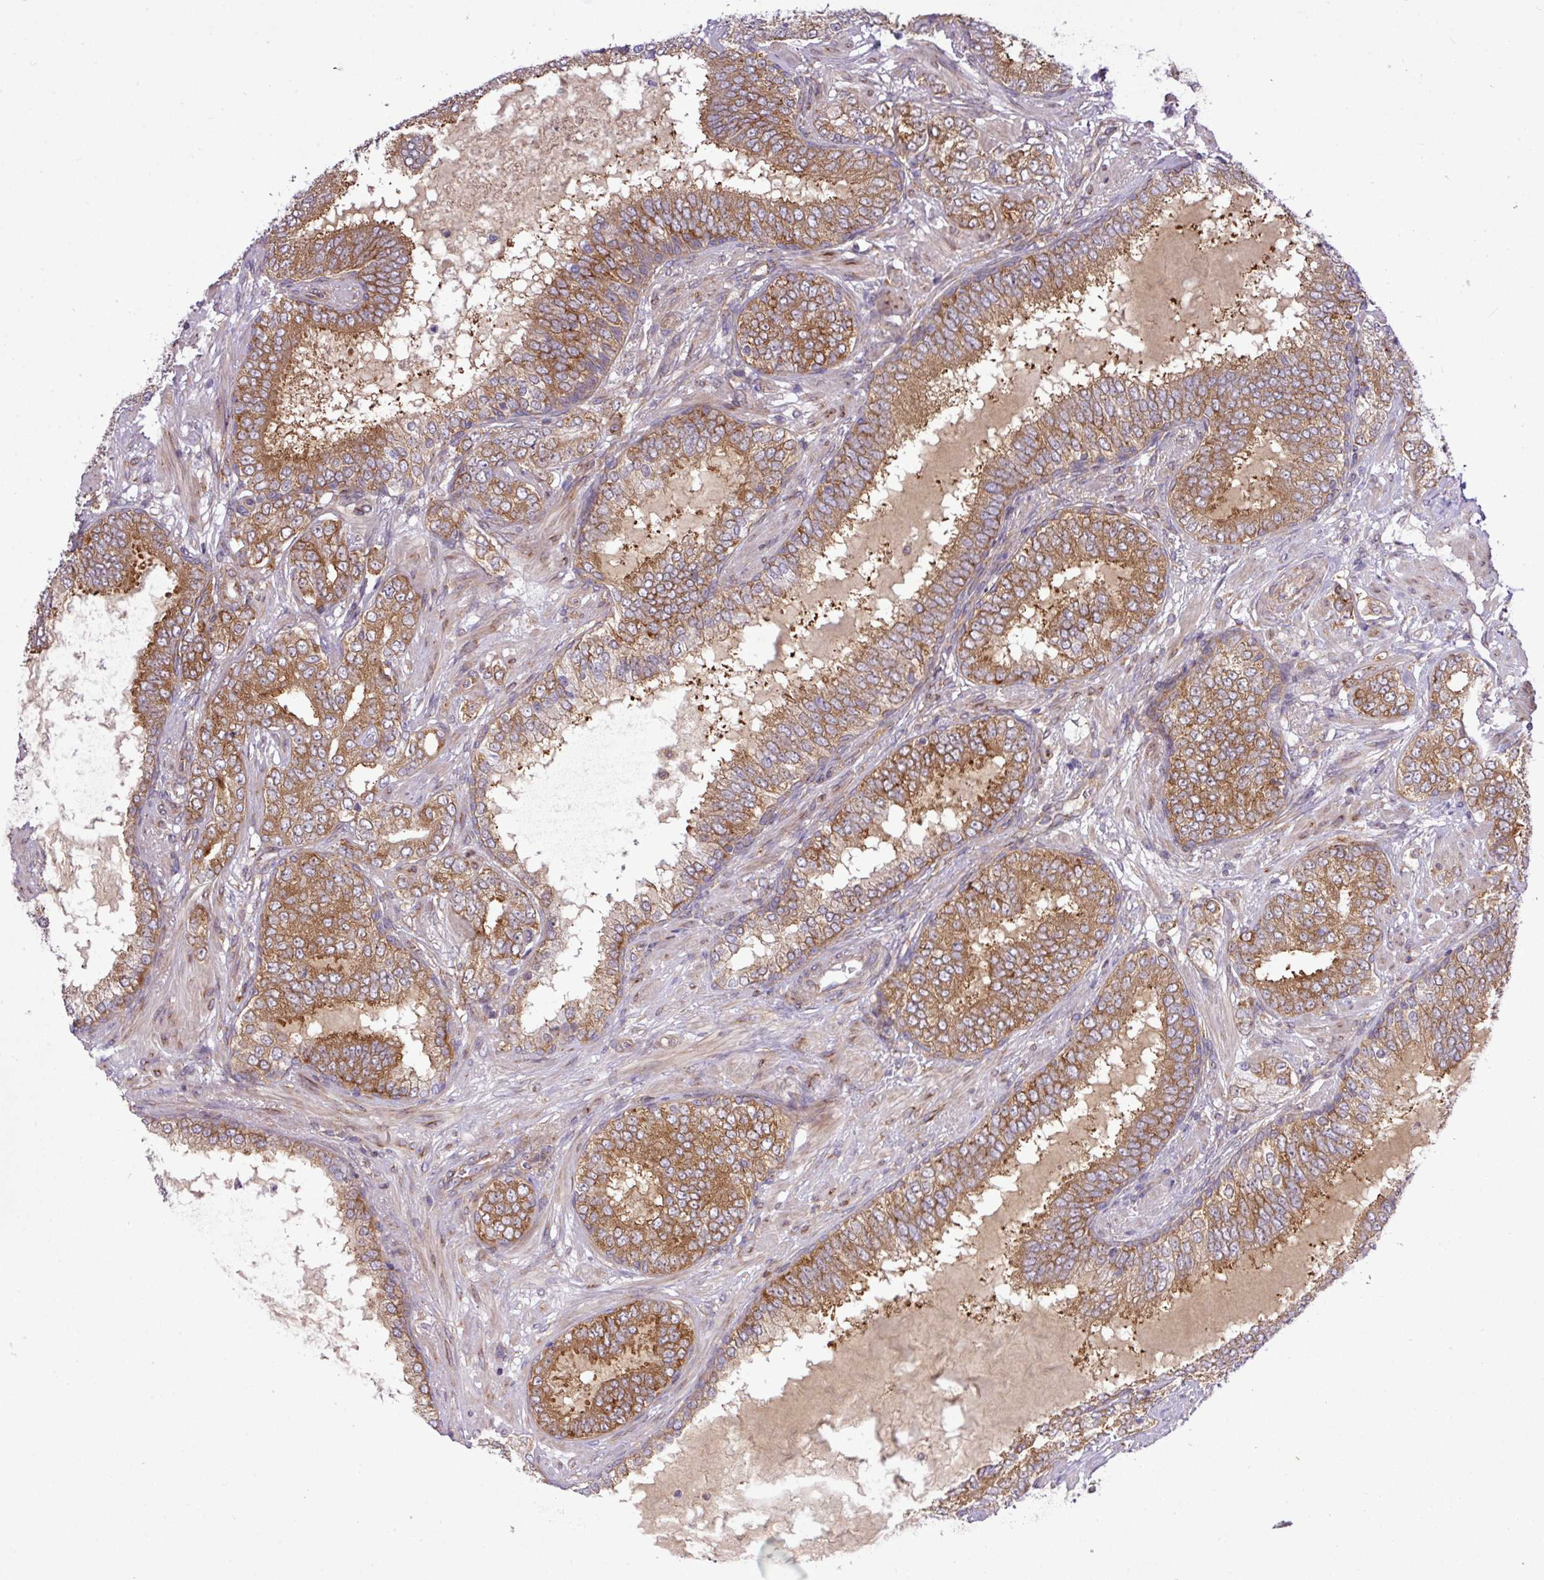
{"staining": {"intensity": "moderate", "quantity": ">75%", "location": "cytoplasmic/membranous"}, "tissue": "prostate cancer", "cell_type": "Tumor cells", "image_type": "cancer", "snomed": [{"axis": "morphology", "description": "Adenocarcinoma, High grade"}, {"axis": "topography", "description": "Prostate"}], "caption": "Tumor cells demonstrate medium levels of moderate cytoplasmic/membranous expression in approximately >75% of cells in human prostate cancer.", "gene": "FAM222B", "patient": {"sex": "male", "age": 72}}